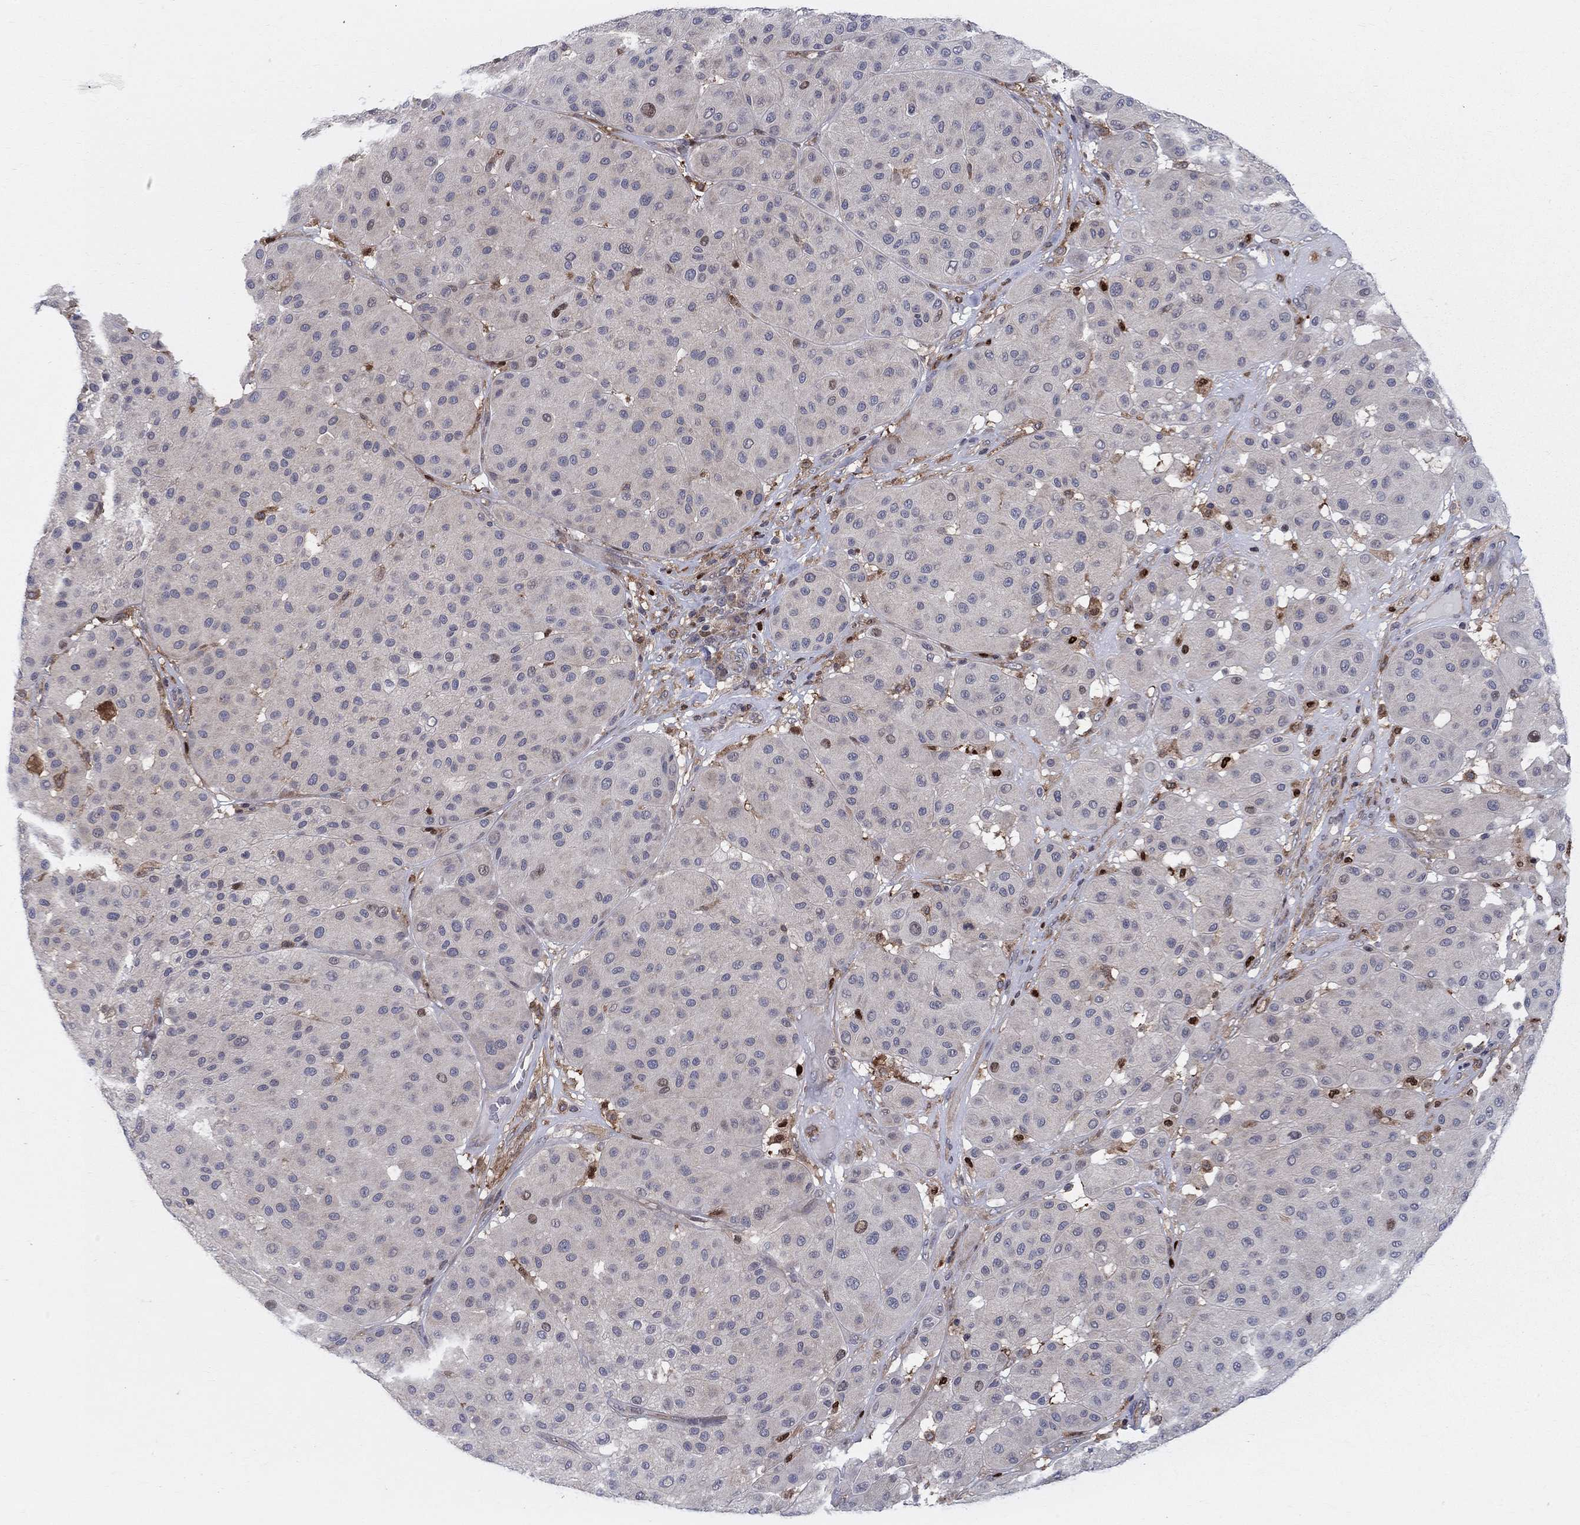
{"staining": {"intensity": "strong", "quantity": "<25%", "location": "nuclear"}, "tissue": "melanoma", "cell_type": "Tumor cells", "image_type": "cancer", "snomed": [{"axis": "morphology", "description": "Malignant melanoma, Metastatic site"}, {"axis": "topography", "description": "Smooth muscle"}], "caption": "There is medium levels of strong nuclear expression in tumor cells of melanoma, as demonstrated by immunohistochemical staining (brown color).", "gene": "ZNHIT3", "patient": {"sex": "male", "age": 41}}